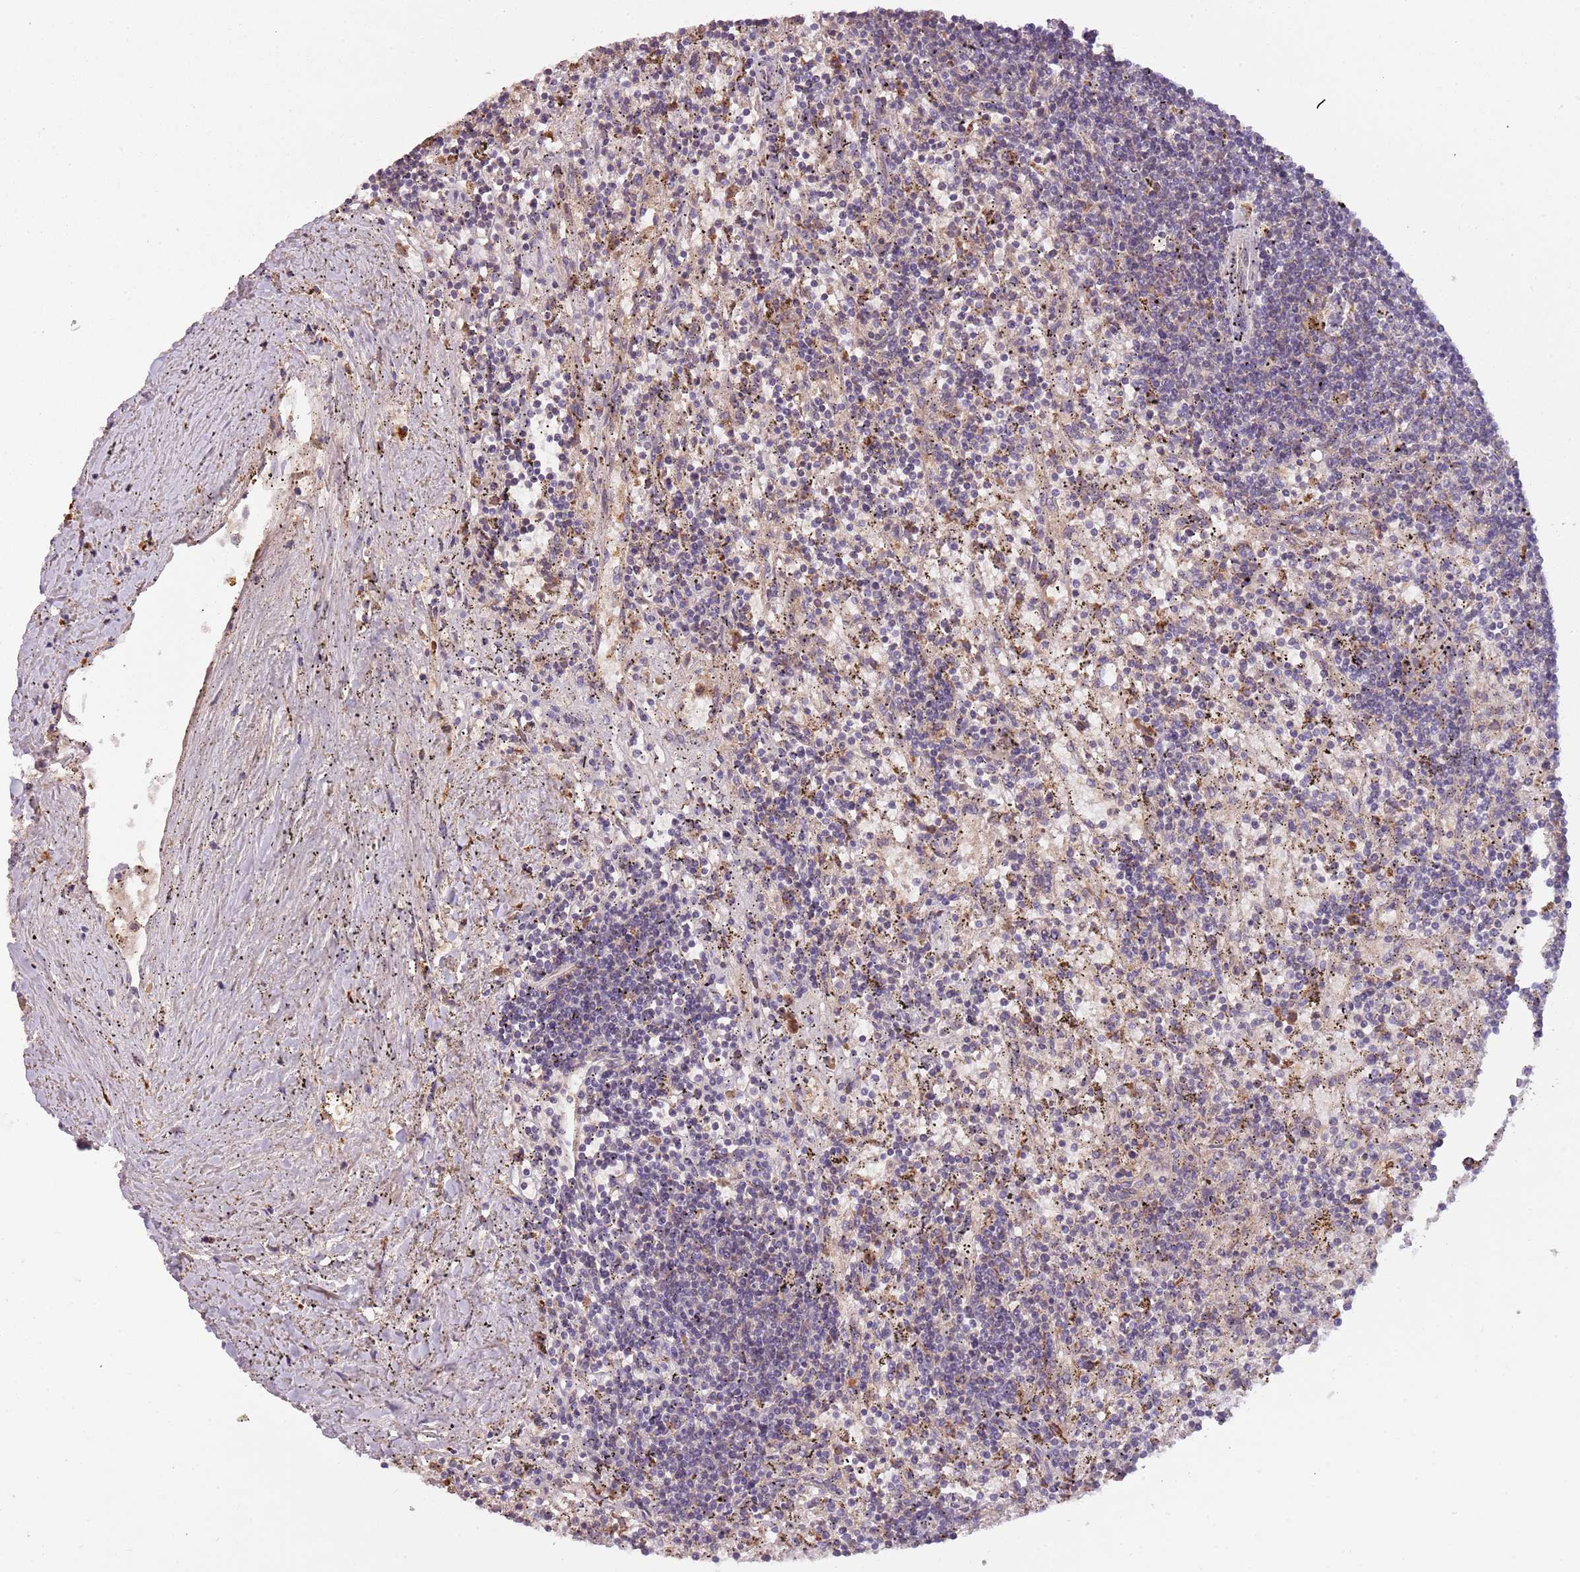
{"staining": {"intensity": "negative", "quantity": "none", "location": "none"}, "tissue": "lymphoma", "cell_type": "Tumor cells", "image_type": "cancer", "snomed": [{"axis": "morphology", "description": "Malignant lymphoma, non-Hodgkin's type, Low grade"}, {"axis": "topography", "description": "Spleen"}], "caption": "Protein analysis of lymphoma shows no significant expression in tumor cells. The staining was performed using DAB (3,3'-diaminobenzidine) to visualize the protein expression in brown, while the nuclei were stained in blue with hematoxylin (Magnification: 20x).", "gene": "FECH", "patient": {"sex": "male", "age": 76}}